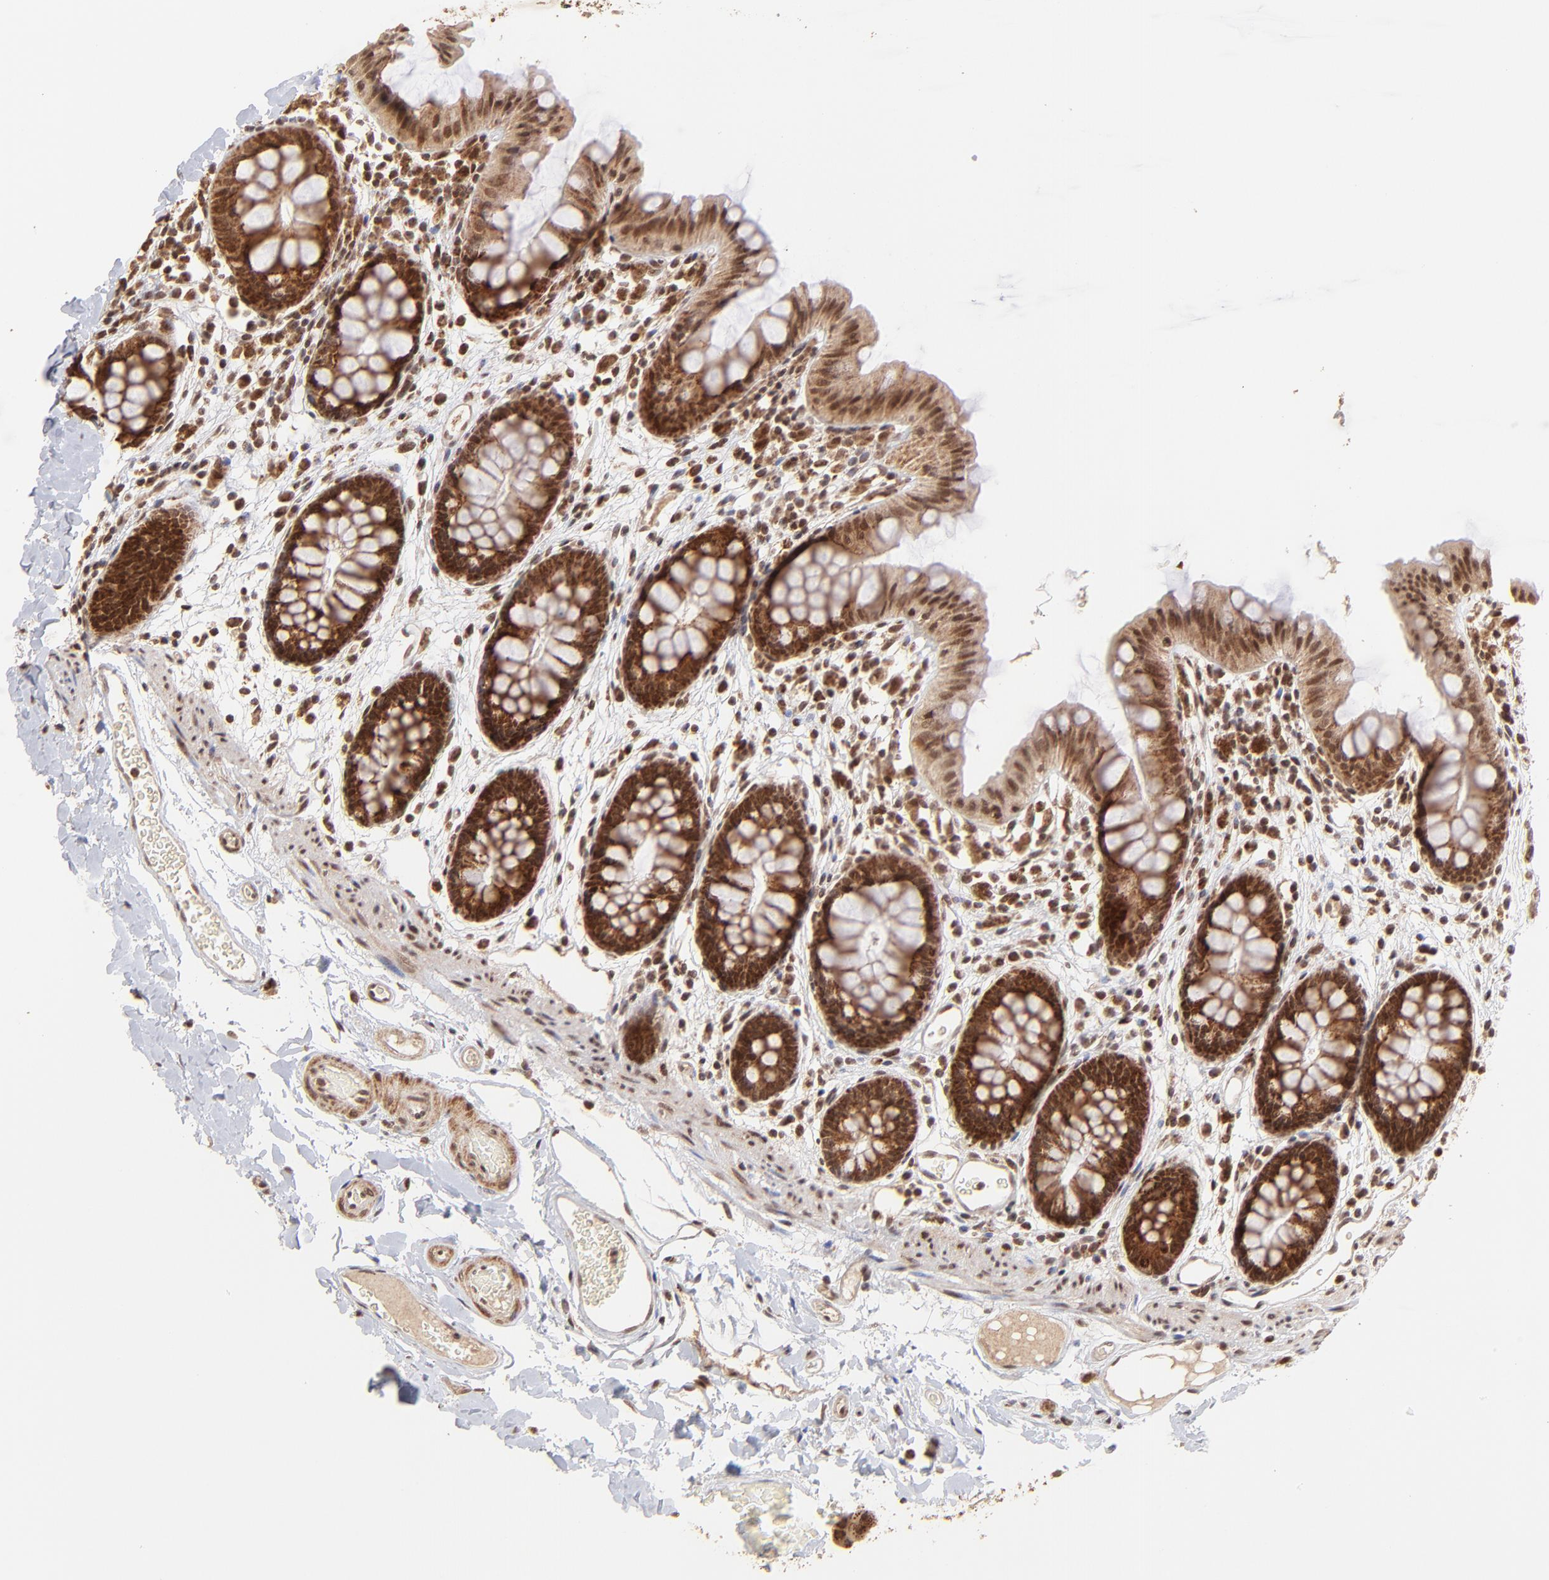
{"staining": {"intensity": "moderate", "quantity": ">75%", "location": "cytoplasmic/membranous,nuclear"}, "tissue": "colon", "cell_type": "Endothelial cells", "image_type": "normal", "snomed": [{"axis": "morphology", "description": "Normal tissue, NOS"}, {"axis": "topography", "description": "Smooth muscle"}, {"axis": "topography", "description": "Colon"}], "caption": "The image demonstrates staining of unremarkable colon, revealing moderate cytoplasmic/membranous,nuclear protein positivity (brown color) within endothelial cells.", "gene": "MED15", "patient": {"sex": "male", "age": 67}}